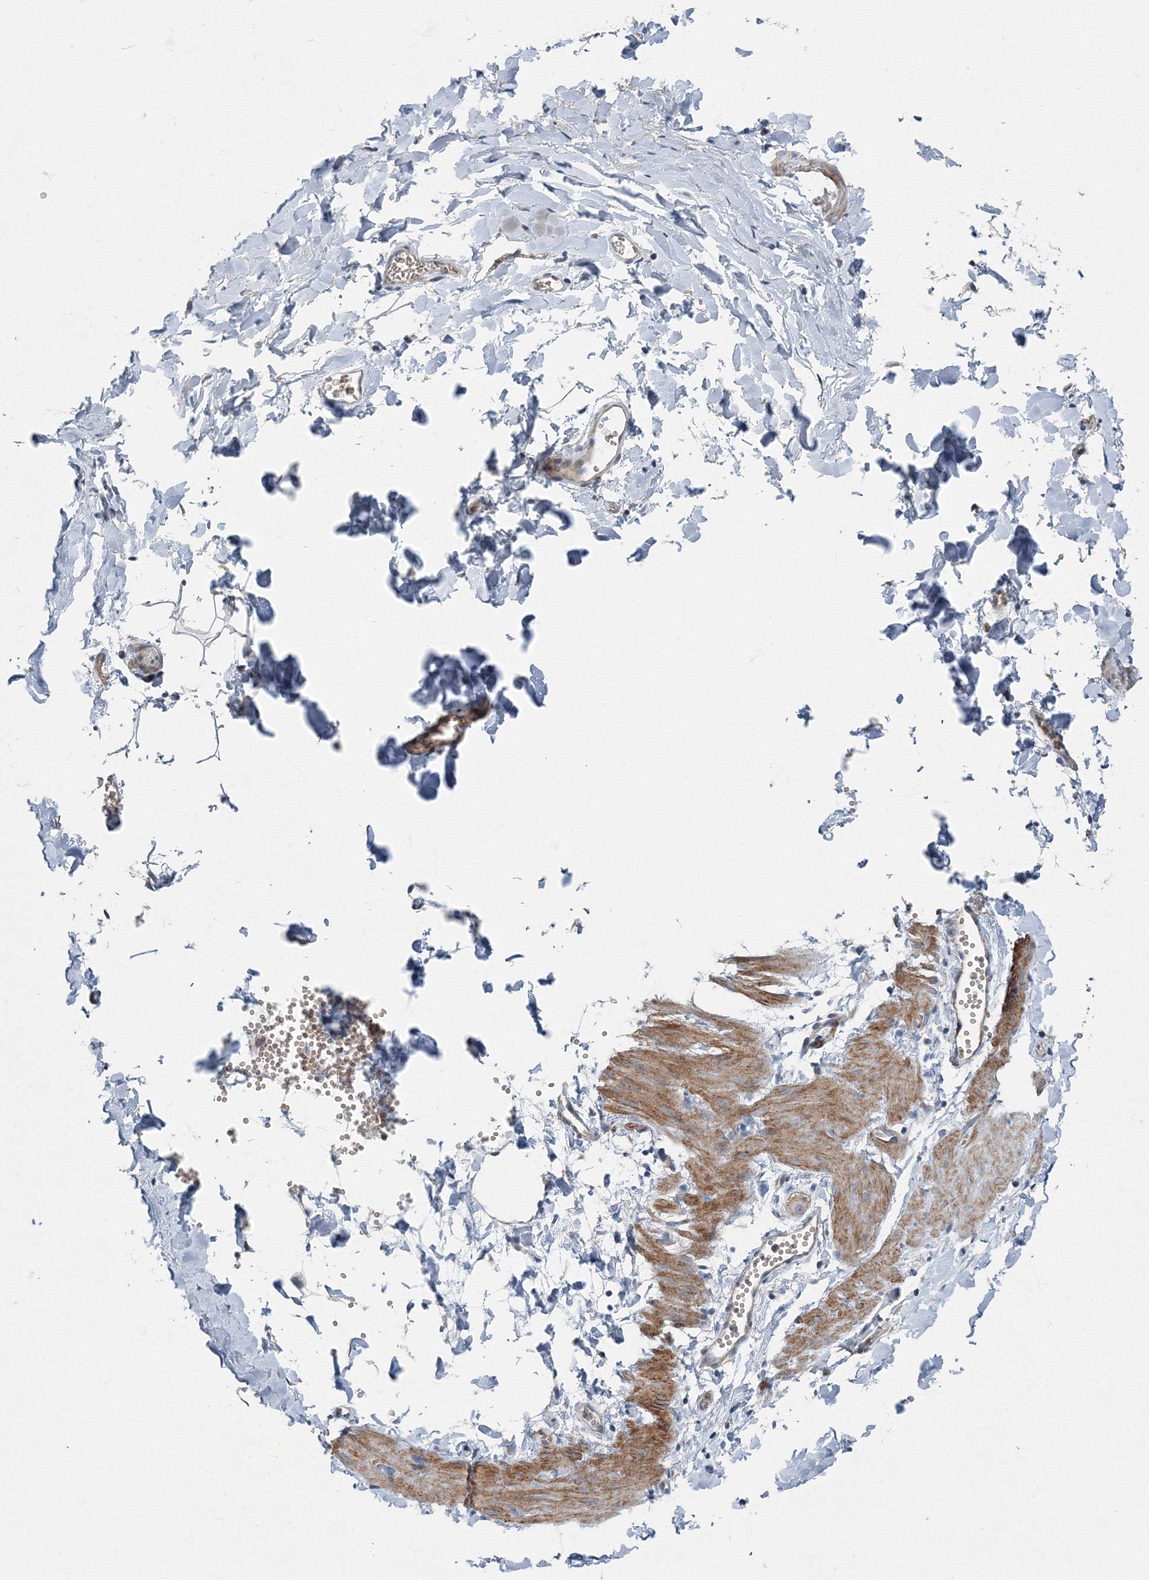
{"staining": {"intensity": "negative", "quantity": "none", "location": "none"}, "tissue": "adipose tissue", "cell_type": "Adipocytes", "image_type": "normal", "snomed": [{"axis": "morphology", "description": "Normal tissue, NOS"}, {"axis": "topography", "description": "Gallbladder"}, {"axis": "topography", "description": "Peripheral nerve tissue"}], "caption": "Immunohistochemistry (IHC) photomicrograph of benign human adipose tissue stained for a protein (brown), which exhibits no expression in adipocytes. Brightfield microscopy of IHC stained with DAB (3,3'-diaminobenzidine) (brown) and hematoxylin (blue), captured at high magnification.", "gene": "AASDH", "patient": {"sex": "male", "age": 38}}